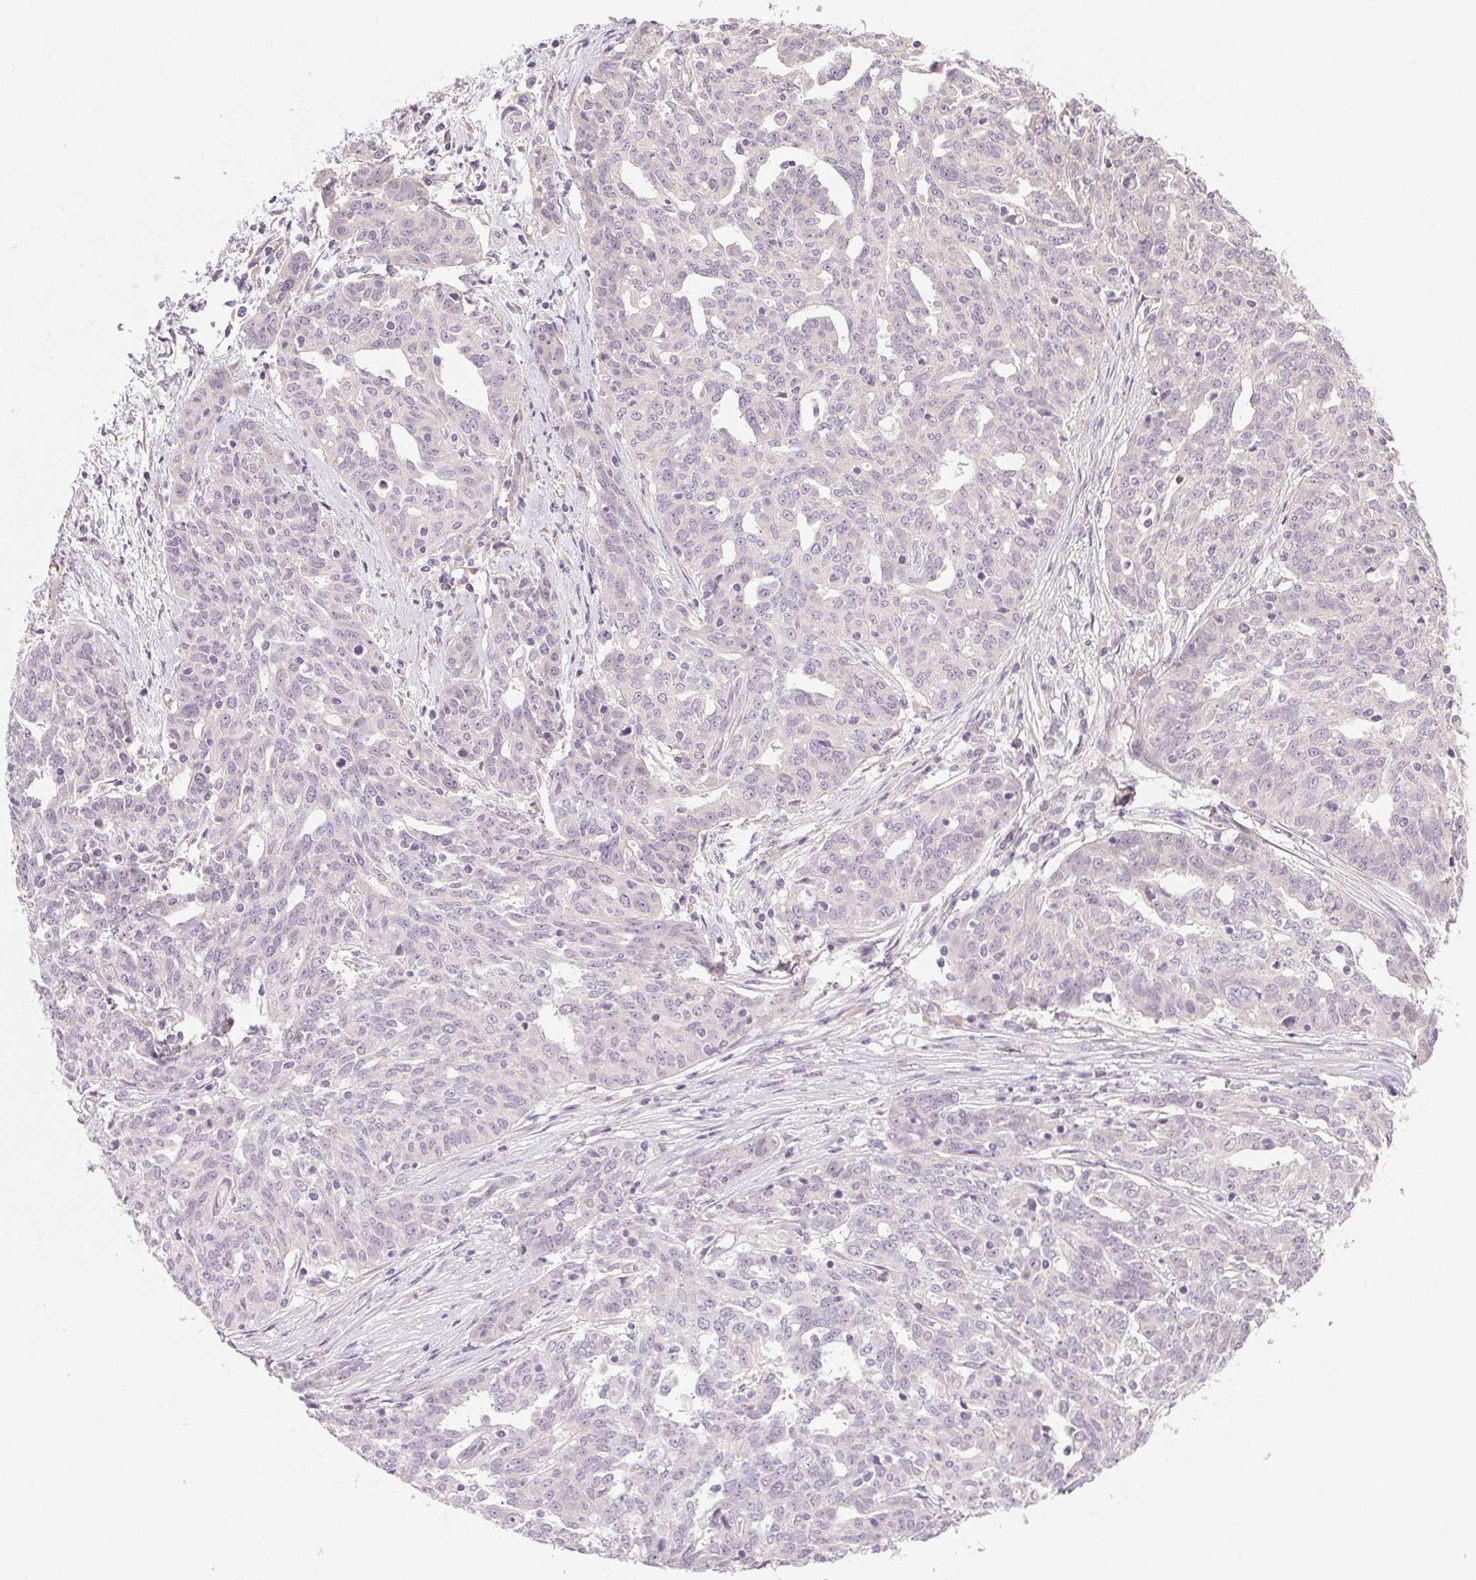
{"staining": {"intensity": "negative", "quantity": "none", "location": "none"}, "tissue": "ovarian cancer", "cell_type": "Tumor cells", "image_type": "cancer", "snomed": [{"axis": "morphology", "description": "Cystadenocarcinoma, serous, NOS"}, {"axis": "topography", "description": "Ovary"}], "caption": "Immunohistochemistry image of neoplastic tissue: ovarian serous cystadenocarcinoma stained with DAB exhibits no significant protein expression in tumor cells.", "gene": "MYBL1", "patient": {"sex": "female", "age": 67}}